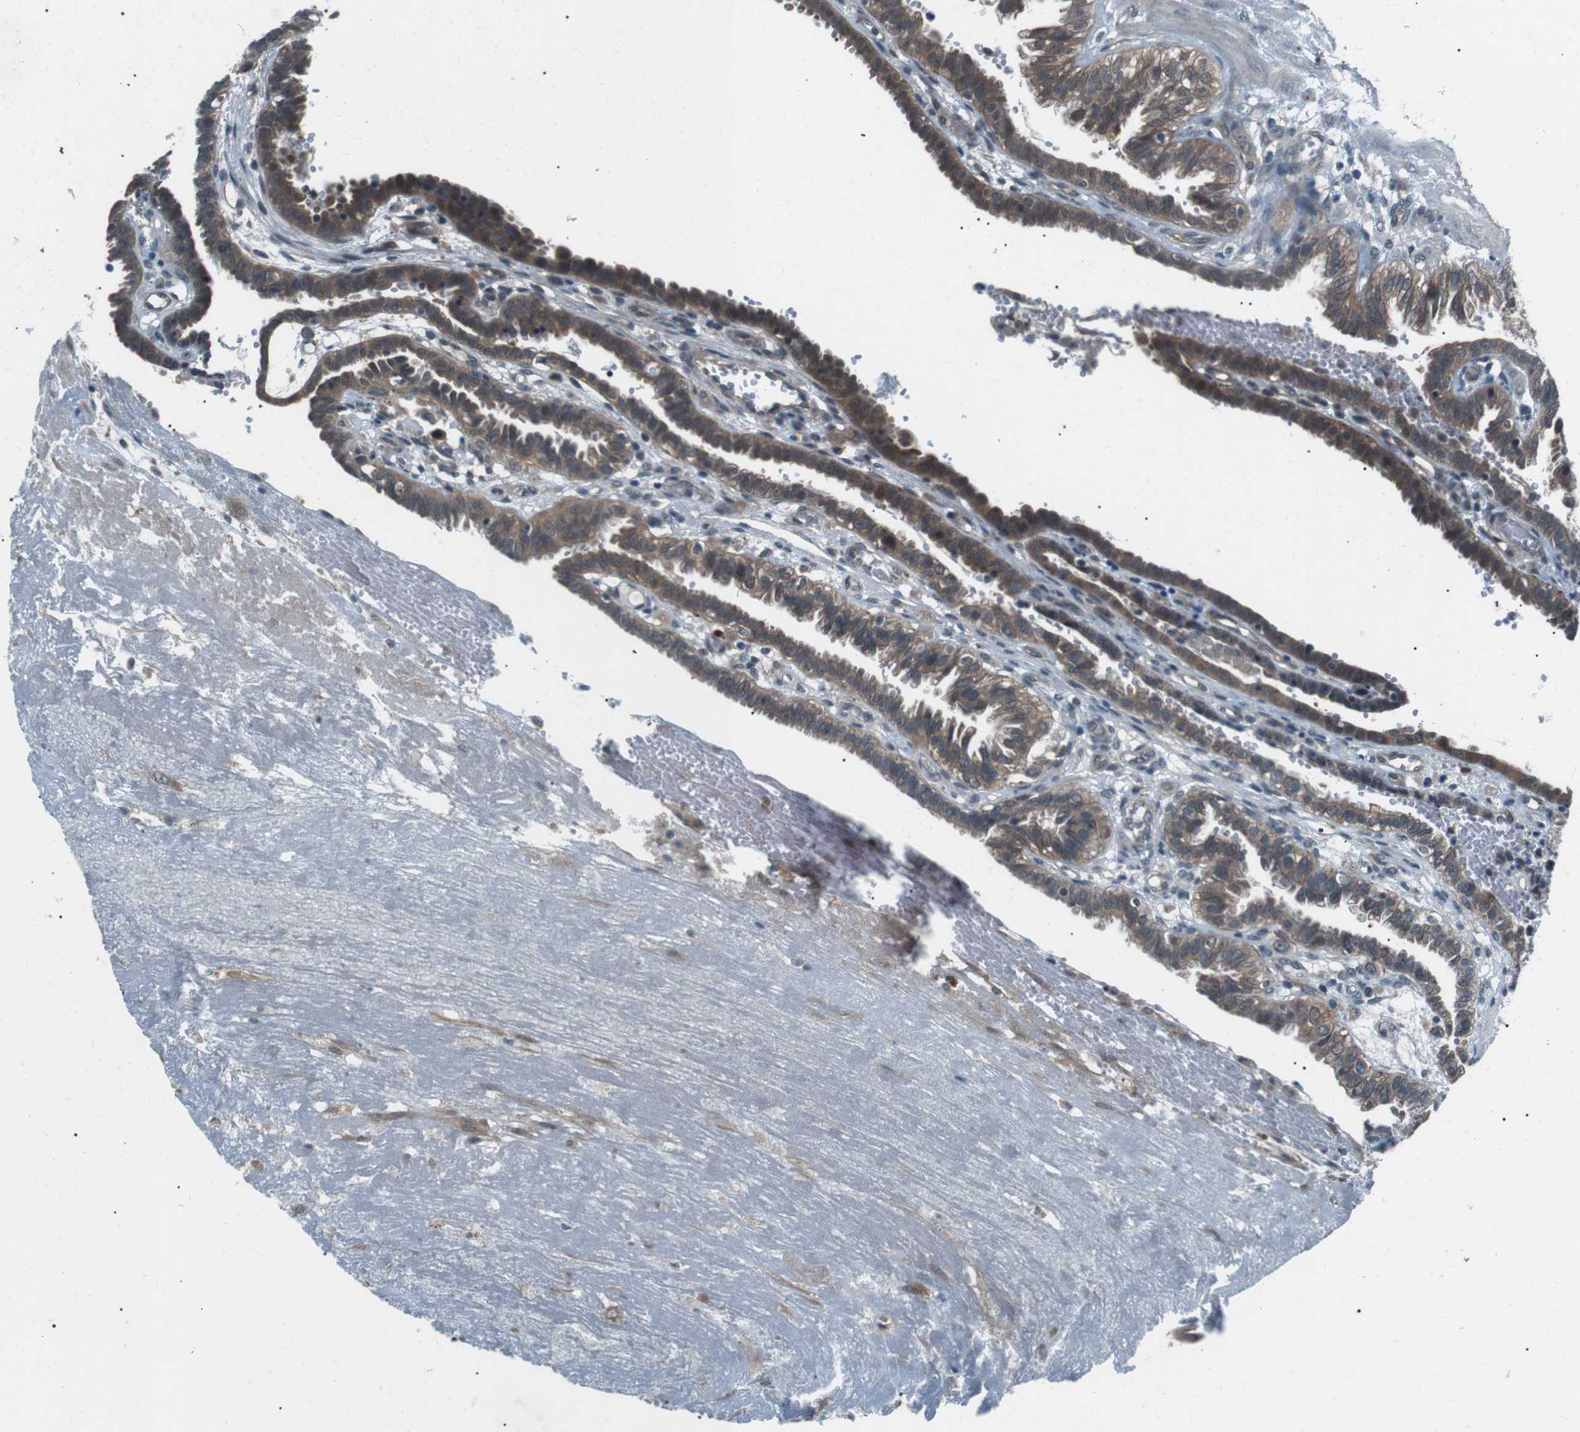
{"staining": {"intensity": "moderate", "quantity": ">75%", "location": "cytoplasmic/membranous"}, "tissue": "fallopian tube", "cell_type": "Glandular cells", "image_type": "normal", "snomed": [{"axis": "morphology", "description": "Normal tissue, NOS"}, {"axis": "topography", "description": "Fallopian tube"}, {"axis": "topography", "description": "Placenta"}], "caption": "A high-resolution image shows IHC staining of unremarkable fallopian tube, which demonstrates moderate cytoplasmic/membranous positivity in approximately >75% of glandular cells.", "gene": "LRIG2", "patient": {"sex": "female", "age": 34}}